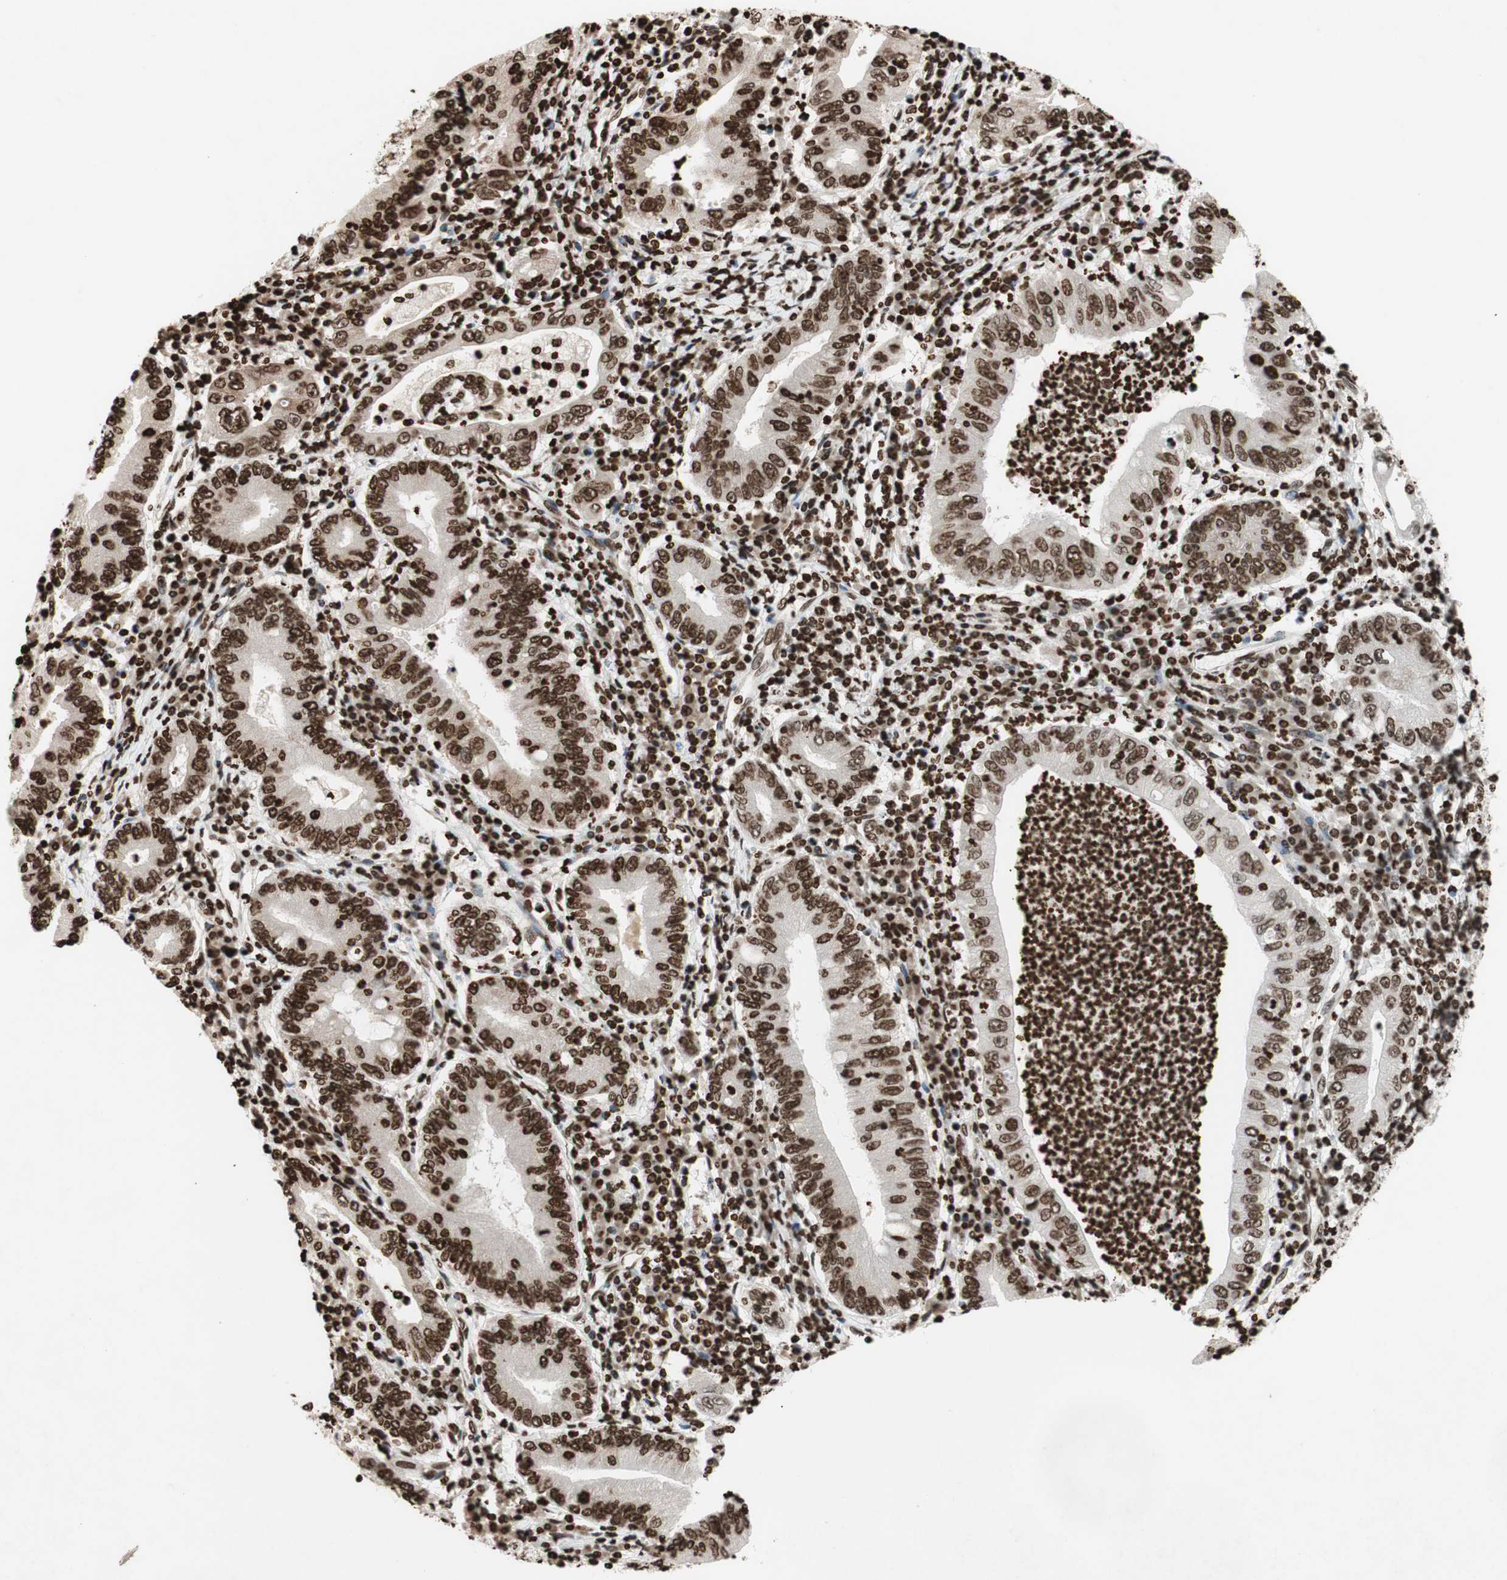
{"staining": {"intensity": "strong", "quantity": ">75%", "location": "nuclear"}, "tissue": "stomach cancer", "cell_type": "Tumor cells", "image_type": "cancer", "snomed": [{"axis": "morphology", "description": "Normal tissue, NOS"}, {"axis": "morphology", "description": "Adenocarcinoma, NOS"}, {"axis": "topography", "description": "Esophagus"}, {"axis": "topography", "description": "Stomach, upper"}, {"axis": "topography", "description": "Peripheral nerve tissue"}], "caption": "Immunohistochemistry (IHC) image of neoplastic tissue: human adenocarcinoma (stomach) stained using immunohistochemistry demonstrates high levels of strong protein expression localized specifically in the nuclear of tumor cells, appearing as a nuclear brown color.", "gene": "NCOA3", "patient": {"sex": "male", "age": 62}}